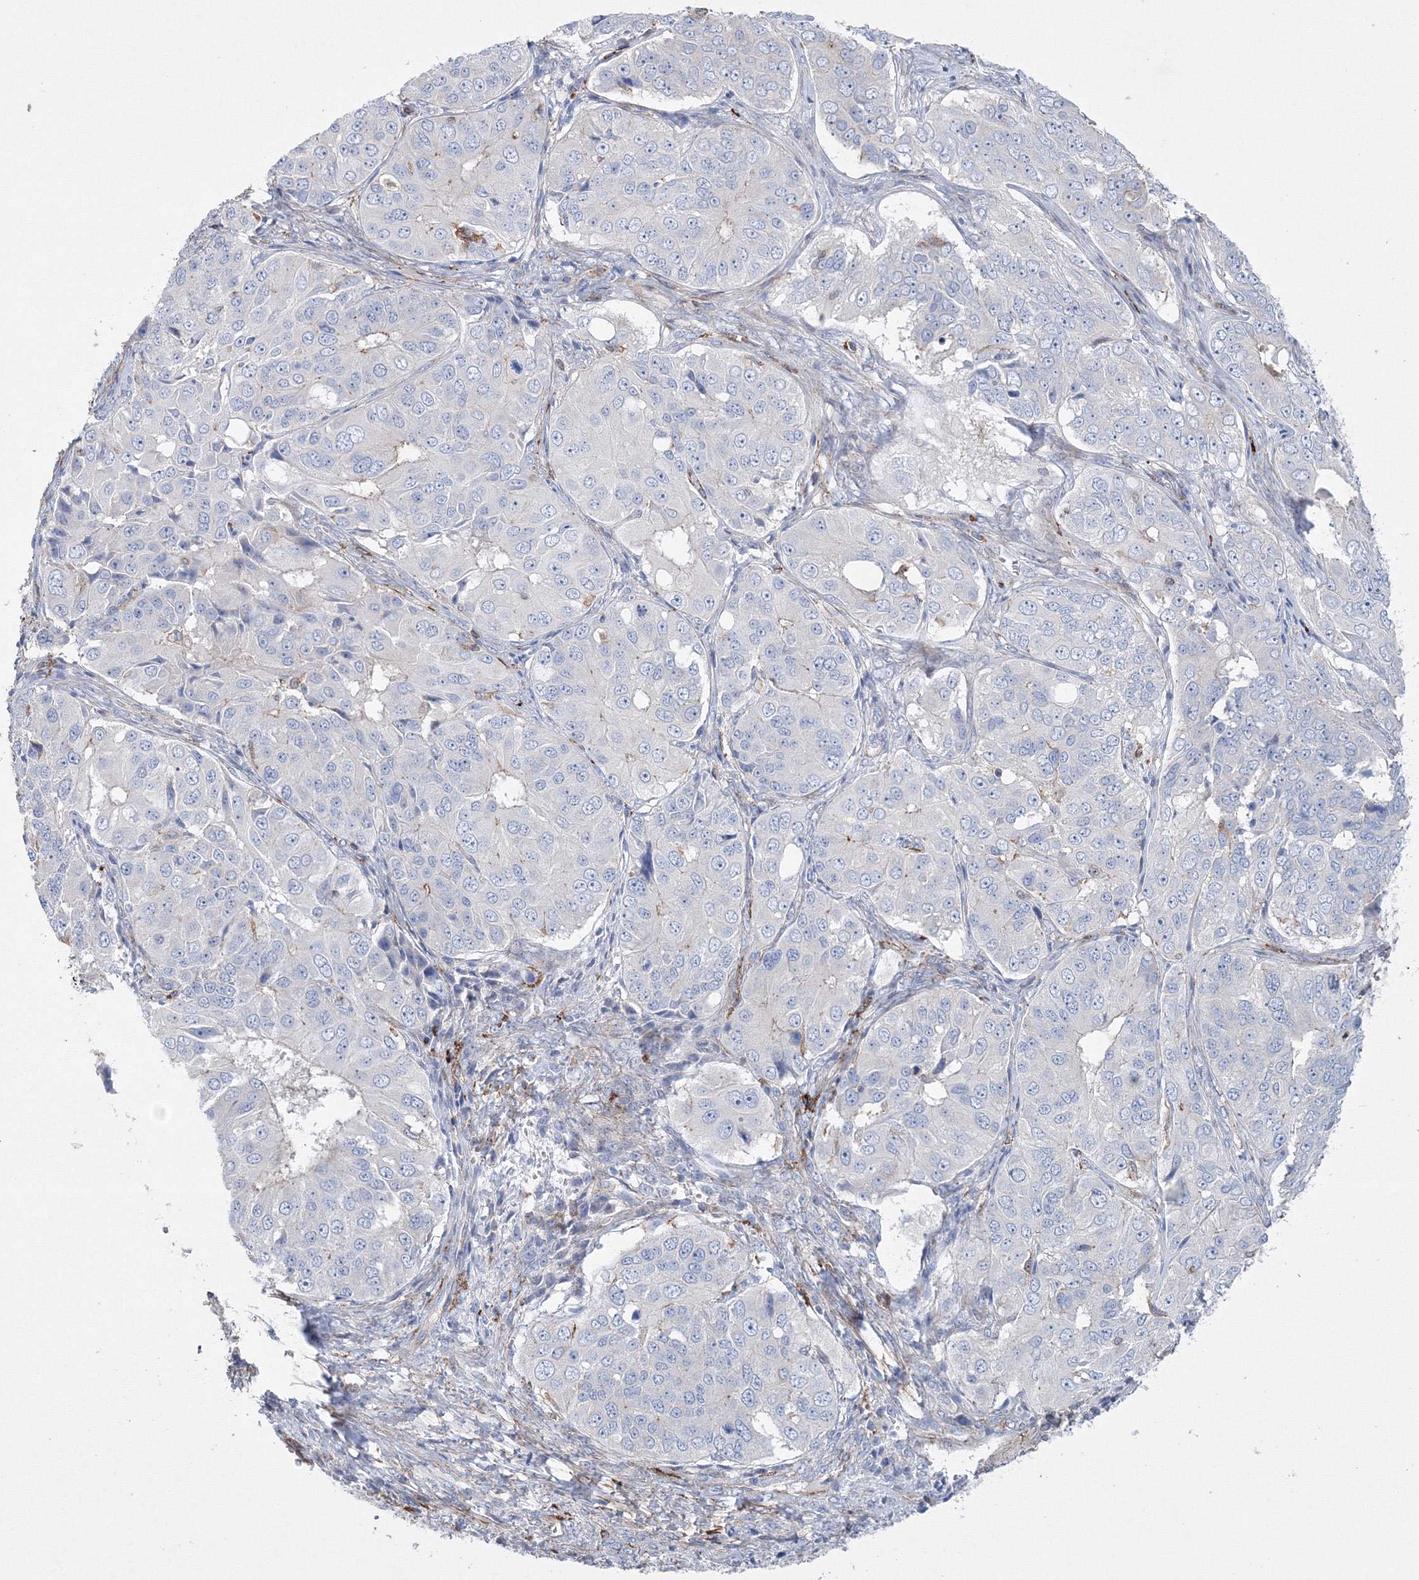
{"staining": {"intensity": "negative", "quantity": "none", "location": "none"}, "tissue": "ovarian cancer", "cell_type": "Tumor cells", "image_type": "cancer", "snomed": [{"axis": "morphology", "description": "Carcinoma, endometroid"}, {"axis": "topography", "description": "Ovary"}], "caption": "Ovarian cancer was stained to show a protein in brown. There is no significant positivity in tumor cells. (DAB immunohistochemistry (IHC) with hematoxylin counter stain).", "gene": "GPR82", "patient": {"sex": "female", "age": 51}}